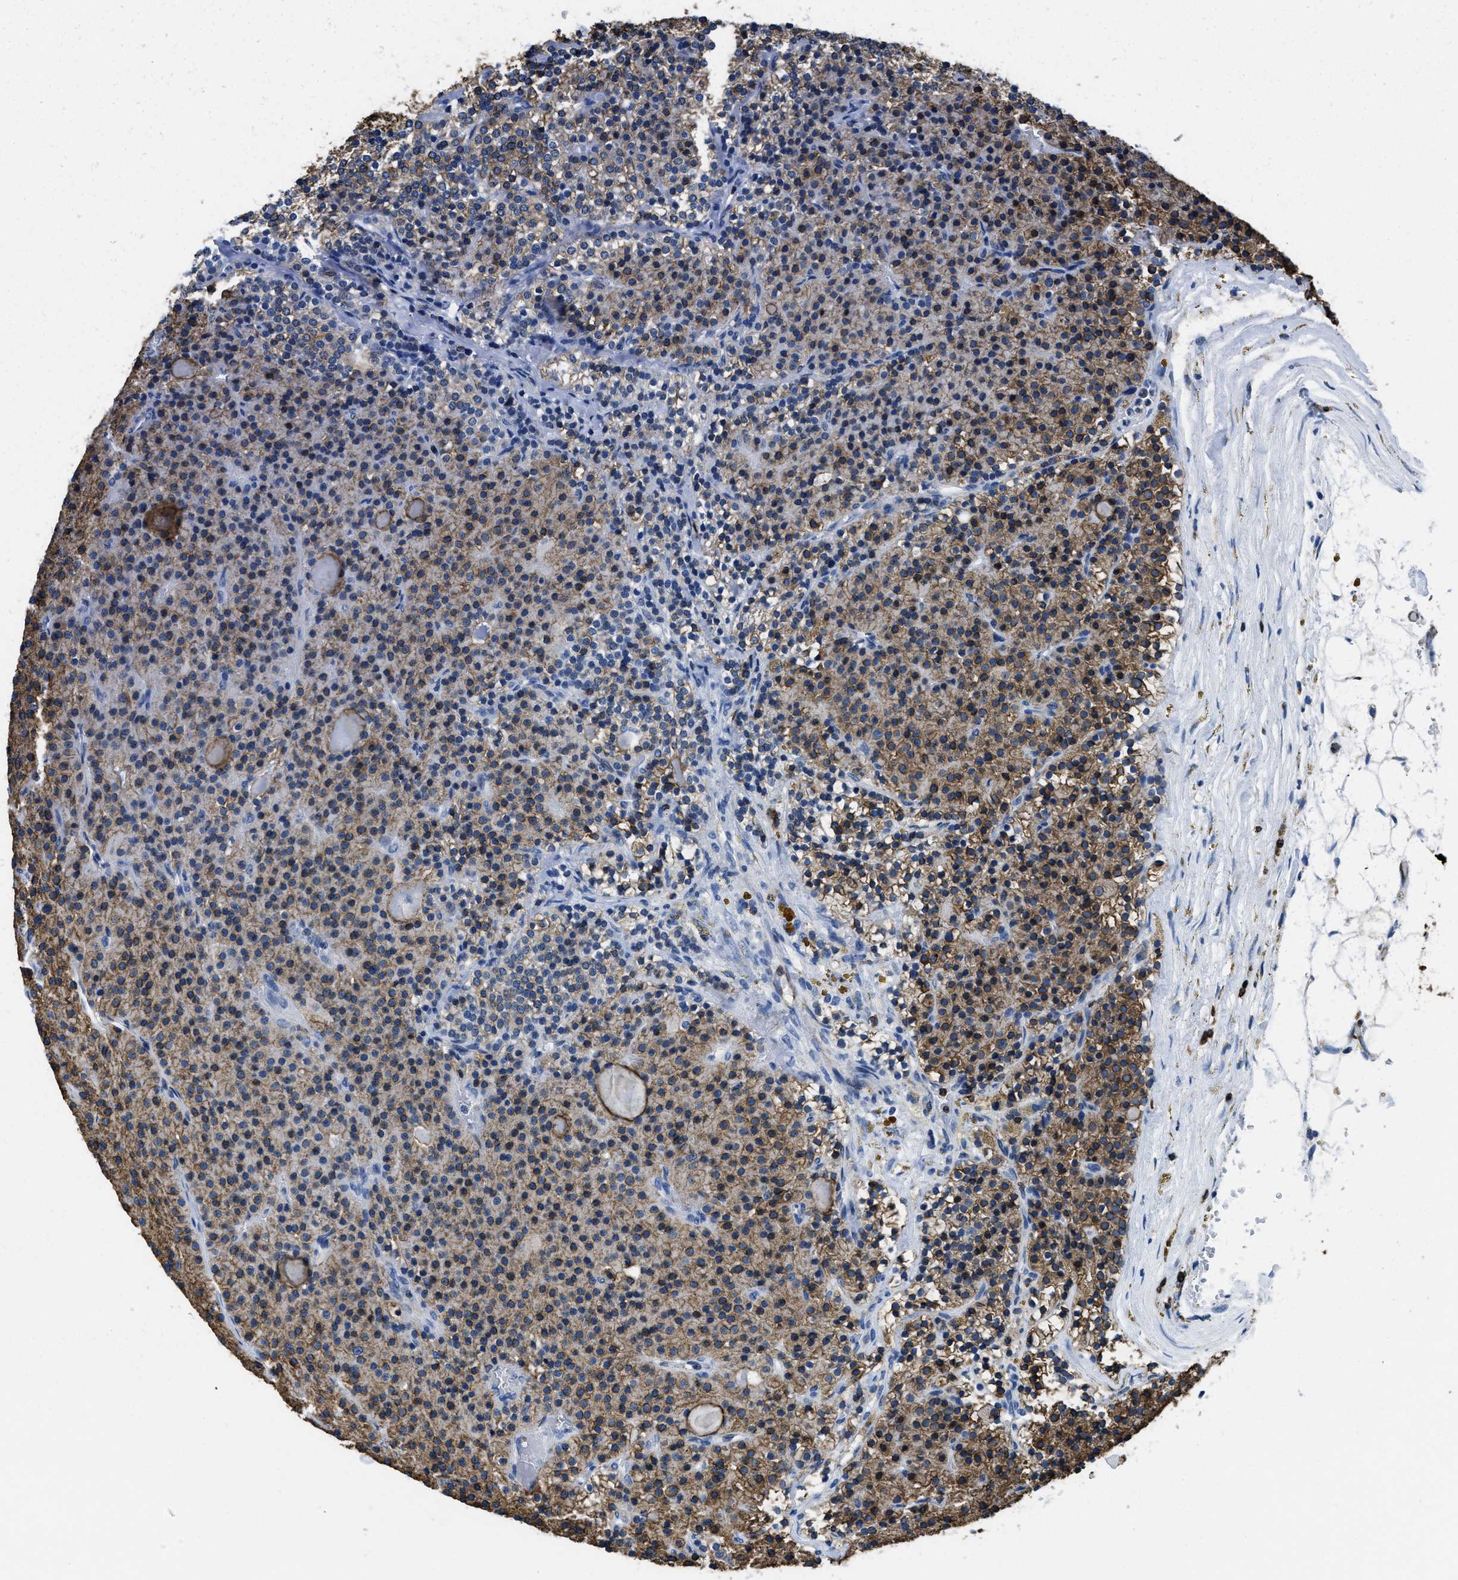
{"staining": {"intensity": "strong", "quantity": ">75%", "location": "cytoplasmic/membranous"}, "tissue": "parathyroid gland", "cell_type": "Glandular cells", "image_type": "normal", "snomed": [{"axis": "morphology", "description": "Normal tissue, NOS"}, {"axis": "morphology", "description": "Adenoma, NOS"}, {"axis": "topography", "description": "Parathyroid gland"}], "caption": "DAB (3,3'-diaminobenzidine) immunohistochemical staining of unremarkable human parathyroid gland shows strong cytoplasmic/membranous protein expression in approximately >75% of glandular cells. The staining was performed using DAB (3,3'-diaminobenzidine), with brown indicating positive protein expression. Nuclei are stained blue with hematoxylin.", "gene": "ITGA3", "patient": {"sex": "male", "age": 75}}